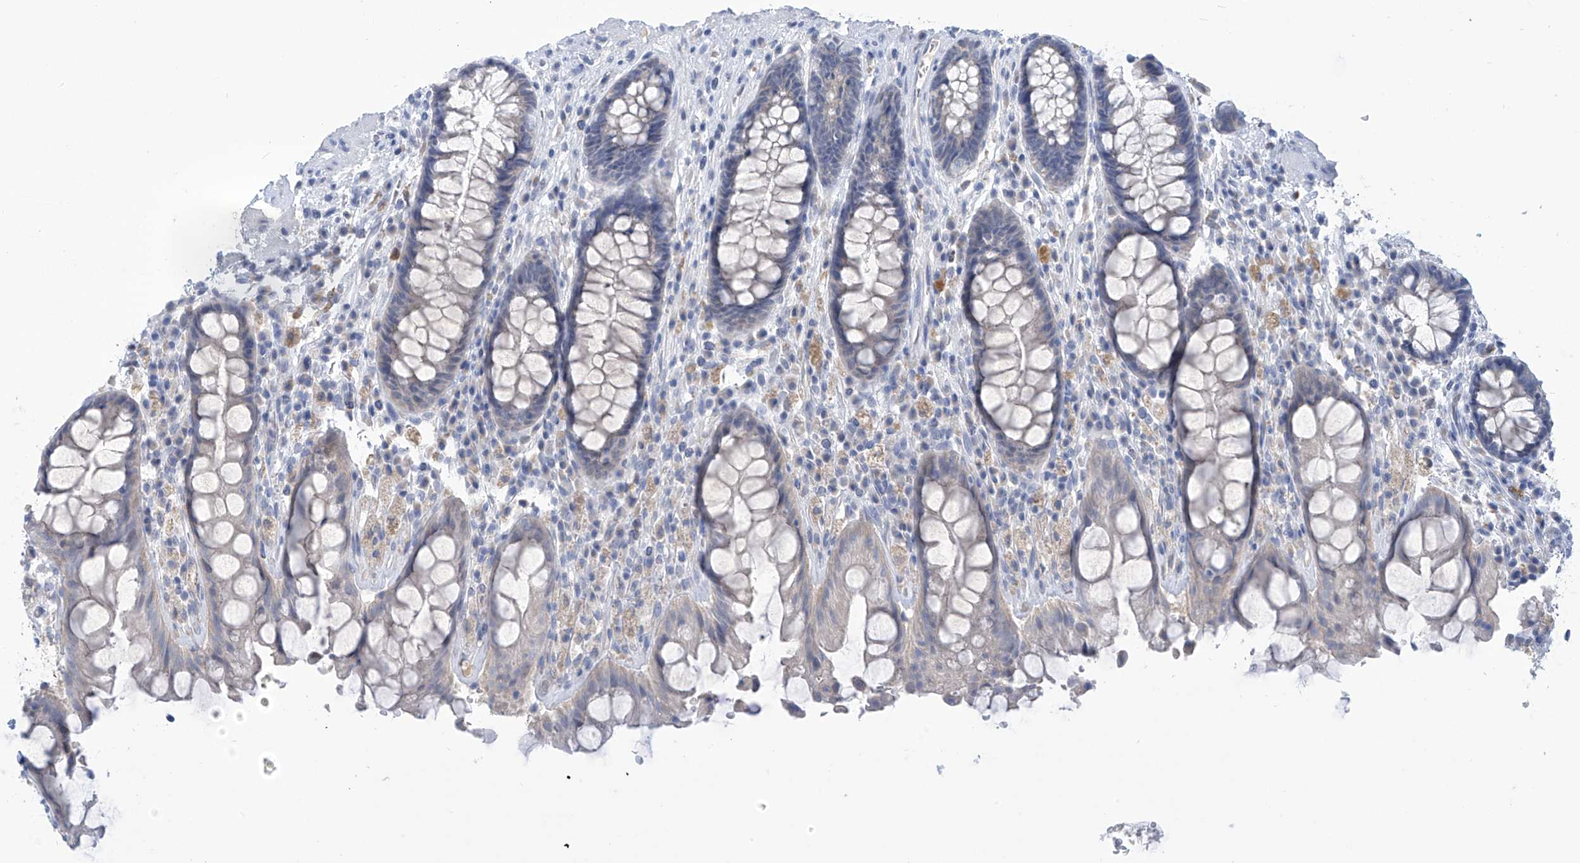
{"staining": {"intensity": "negative", "quantity": "none", "location": "none"}, "tissue": "rectum", "cell_type": "Glandular cells", "image_type": "normal", "snomed": [{"axis": "morphology", "description": "Normal tissue, NOS"}, {"axis": "topography", "description": "Rectum"}], "caption": "High magnification brightfield microscopy of unremarkable rectum stained with DAB (brown) and counterstained with hematoxylin (blue): glandular cells show no significant positivity.", "gene": "IBA57", "patient": {"sex": "male", "age": 64}}